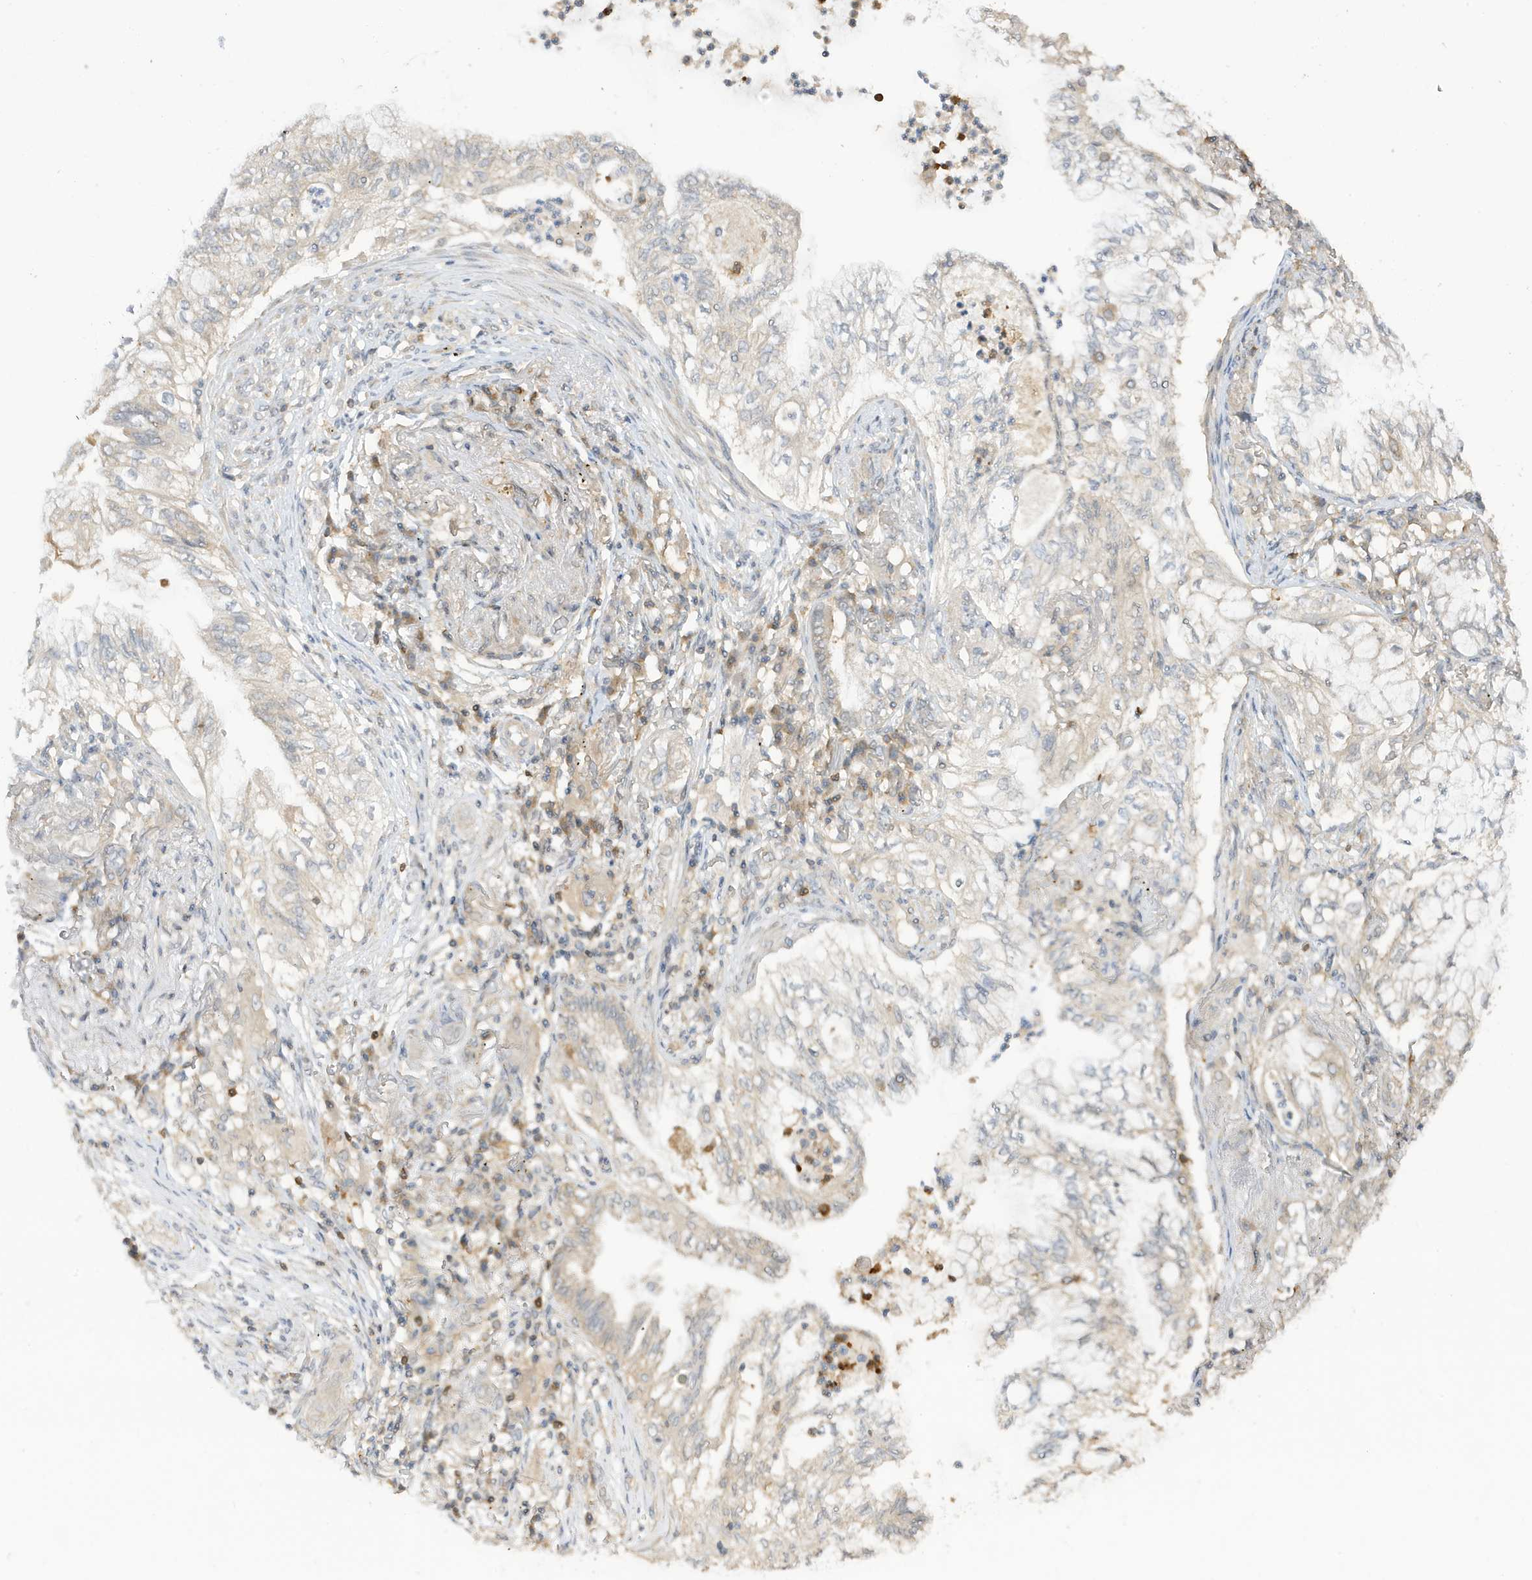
{"staining": {"intensity": "weak", "quantity": "<25%", "location": "cytoplasmic/membranous"}, "tissue": "lung cancer", "cell_type": "Tumor cells", "image_type": "cancer", "snomed": [{"axis": "morphology", "description": "Adenocarcinoma, NOS"}, {"axis": "topography", "description": "Lung"}], "caption": "Tumor cells are negative for protein expression in human lung cancer.", "gene": "TAB3", "patient": {"sex": "female", "age": 70}}